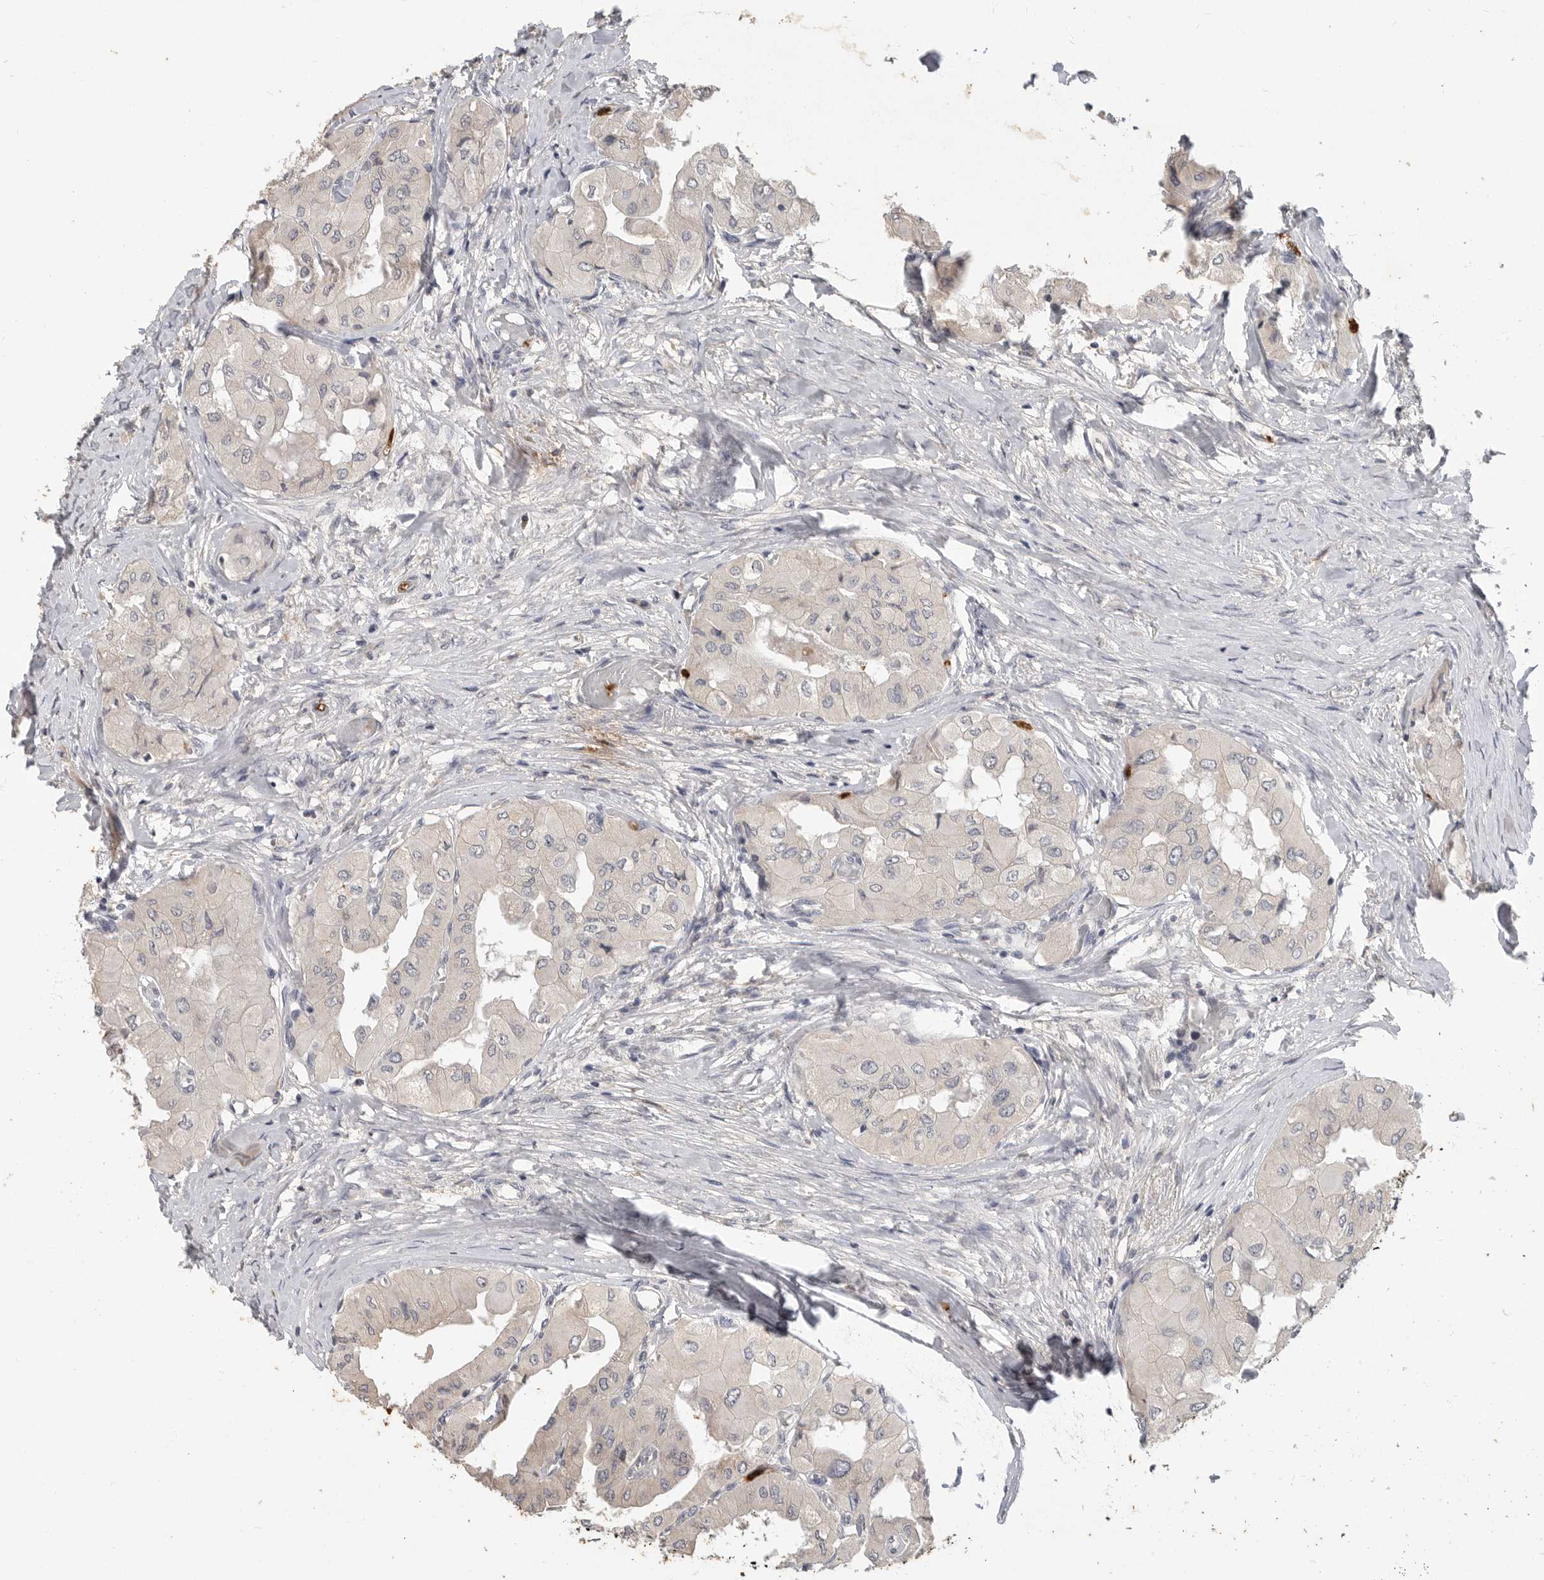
{"staining": {"intensity": "negative", "quantity": "none", "location": "none"}, "tissue": "thyroid cancer", "cell_type": "Tumor cells", "image_type": "cancer", "snomed": [{"axis": "morphology", "description": "Papillary adenocarcinoma, NOS"}, {"axis": "topography", "description": "Thyroid gland"}], "caption": "Protein analysis of thyroid papillary adenocarcinoma exhibits no significant positivity in tumor cells.", "gene": "LTBR", "patient": {"sex": "female", "age": 59}}